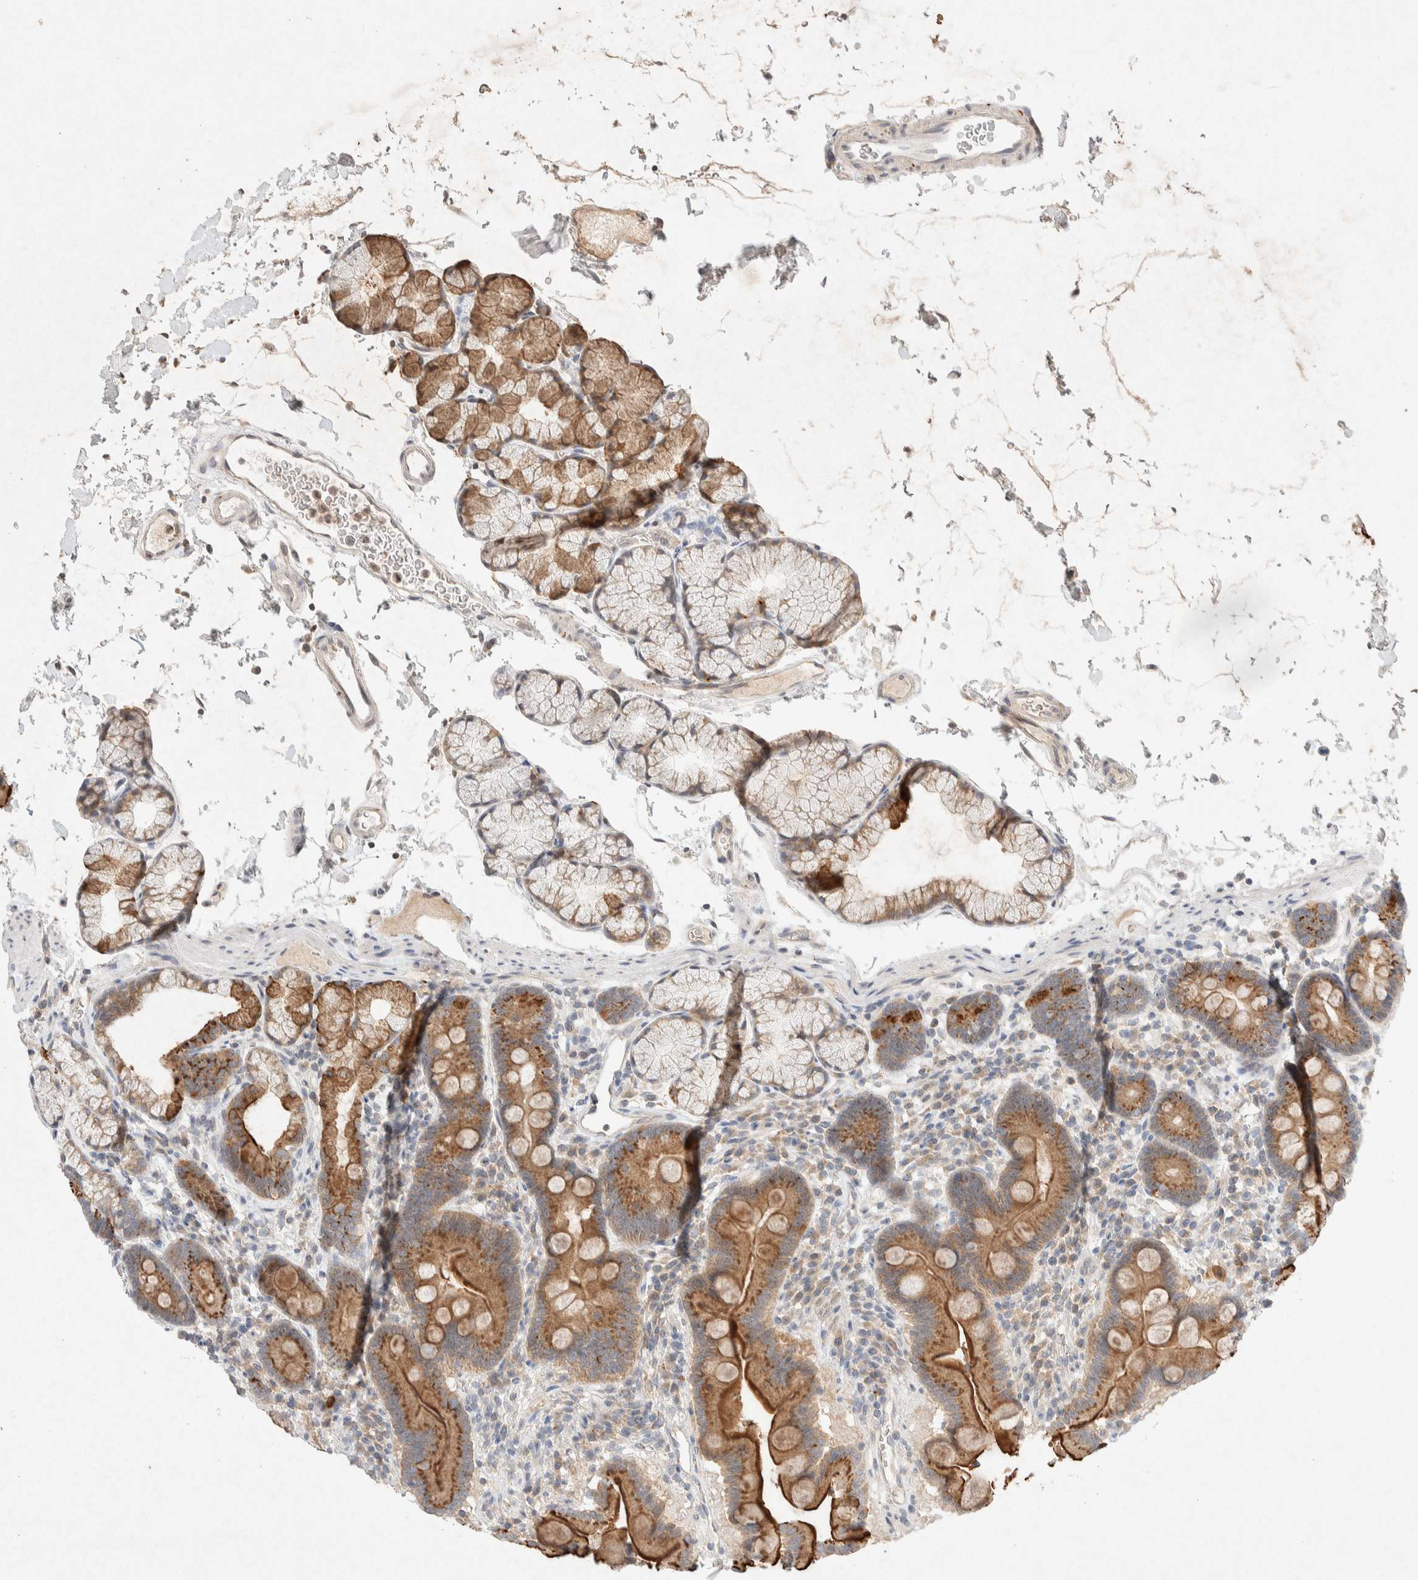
{"staining": {"intensity": "moderate", "quantity": ">75%", "location": "cytoplasmic/membranous"}, "tissue": "duodenum", "cell_type": "Glandular cells", "image_type": "normal", "snomed": [{"axis": "morphology", "description": "Normal tissue, NOS"}, {"axis": "topography", "description": "Duodenum"}], "caption": "Immunohistochemical staining of normal human duodenum reveals >75% levels of moderate cytoplasmic/membranous protein expression in about >75% of glandular cells. Immunohistochemistry (ihc) stains the protein of interest in brown and the nuclei are stained blue.", "gene": "GNAI1", "patient": {"sex": "male", "age": 54}}